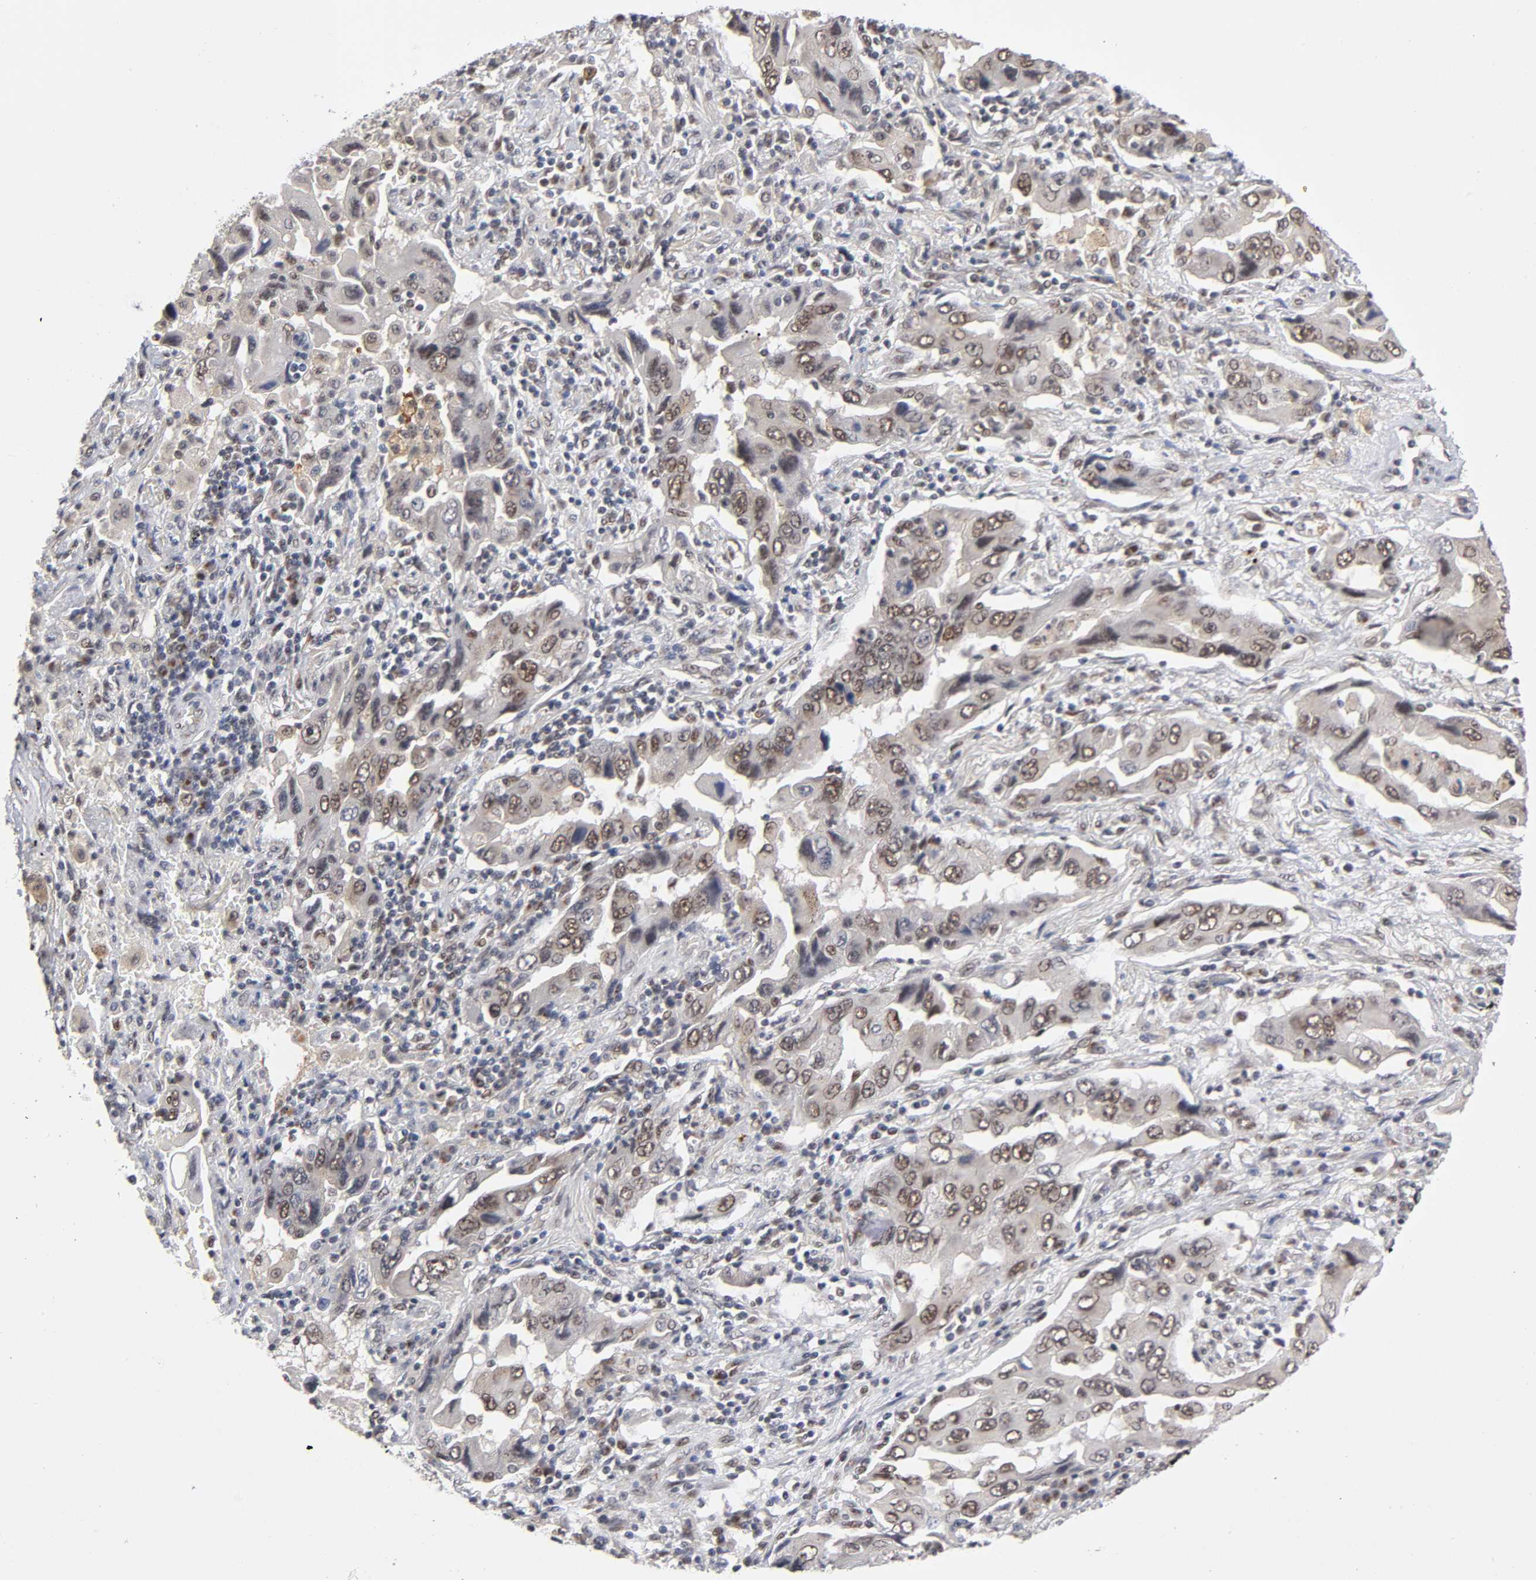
{"staining": {"intensity": "moderate", "quantity": ">75%", "location": "nuclear"}, "tissue": "lung cancer", "cell_type": "Tumor cells", "image_type": "cancer", "snomed": [{"axis": "morphology", "description": "Adenocarcinoma, NOS"}, {"axis": "topography", "description": "Lung"}], "caption": "A micrograph showing moderate nuclear expression in about >75% of tumor cells in lung cancer (adenocarcinoma), as visualized by brown immunohistochemical staining.", "gene": "EP300", "patient": {"sex": "female", "age": 65}}